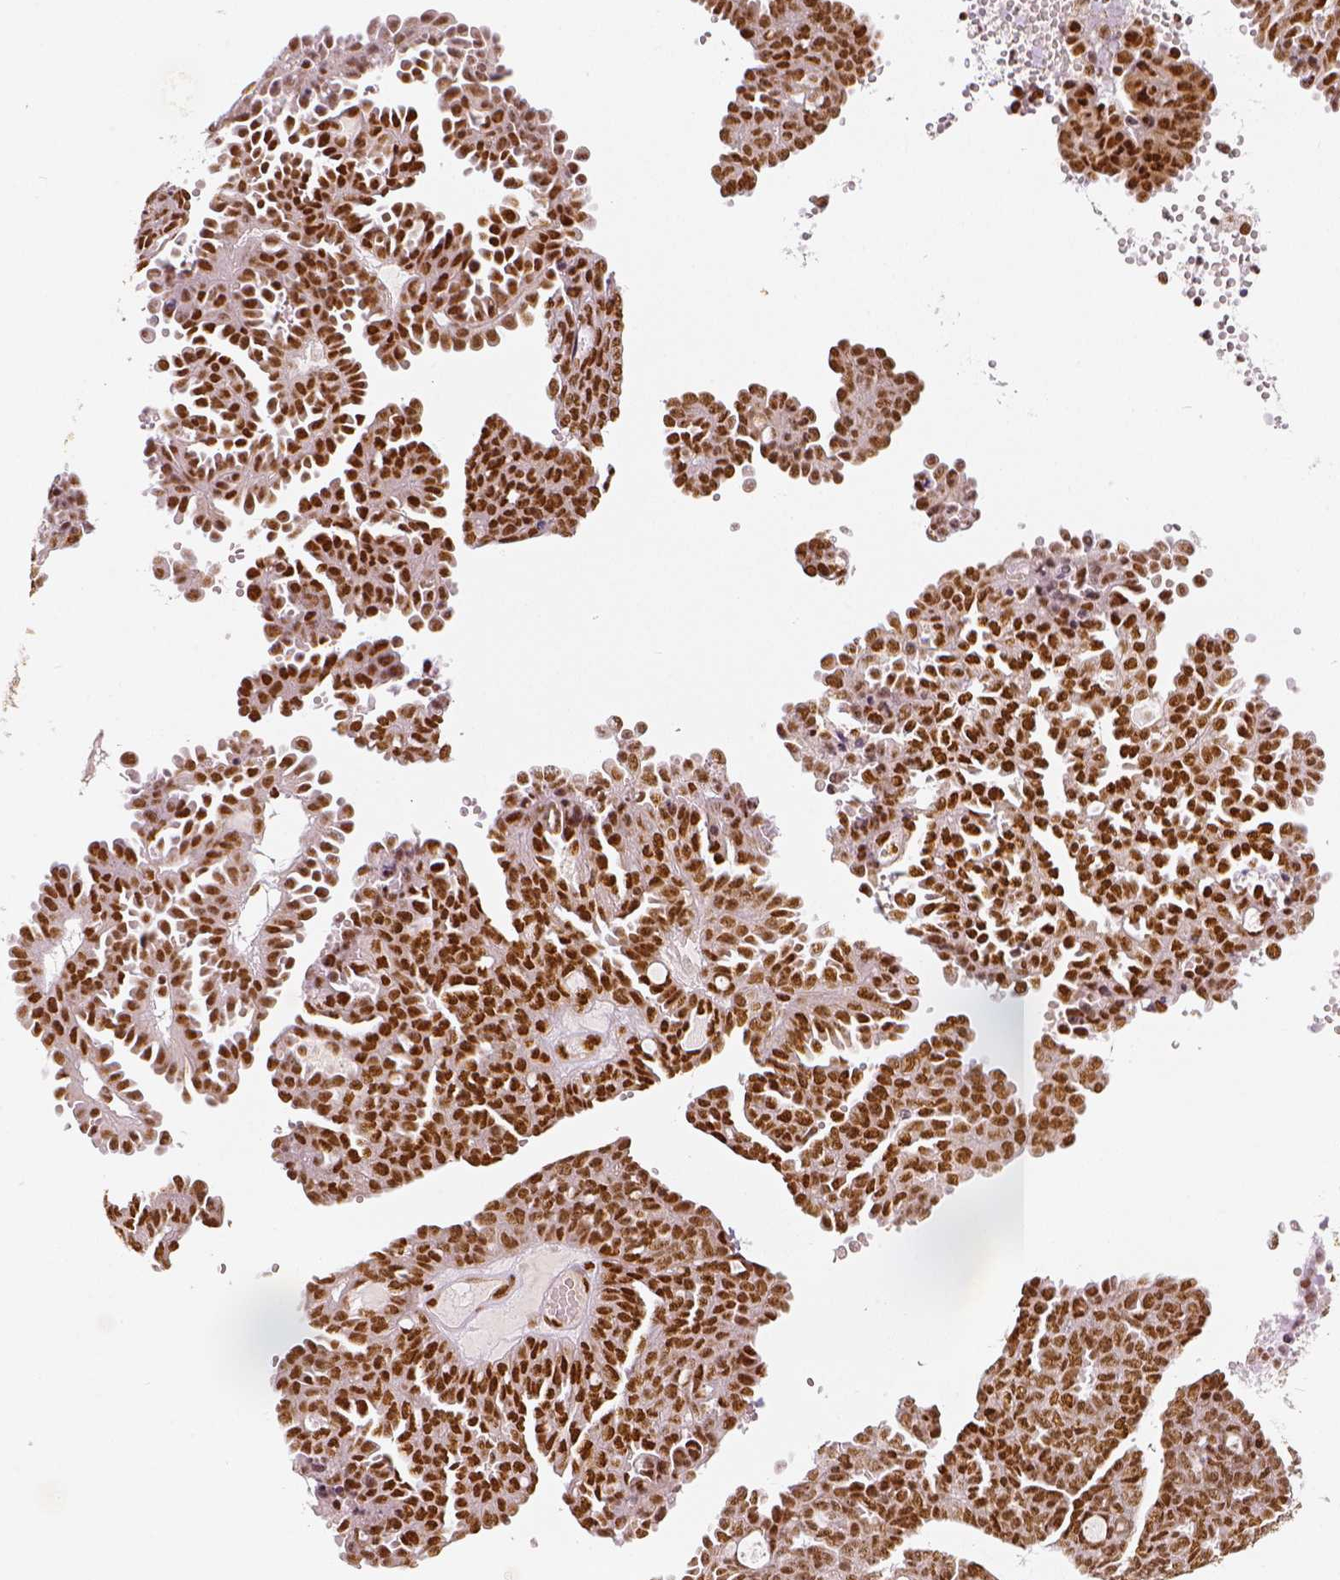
{"staining": {"intensity": "moderate", "quantity": ">75%", "location": "nuclear"}, "tissue": "ovarian cancer", "cell_type": "Tumor cells", "image_type": "cancer", "snomed": [{"axis": "morphology", "description": "Cystadenocarcinoma, serous, NOS"}, {"axis": "topography", "description": "Ovary"}], "caption": "A histopathology image of human ovarian cancer (serous cystadenocarcinoma) stained for a protein displays moderate nuclear brown staining in tumor cells.", "gene": "KDM5B", "patient": {"sex": "female", "age": 71}}